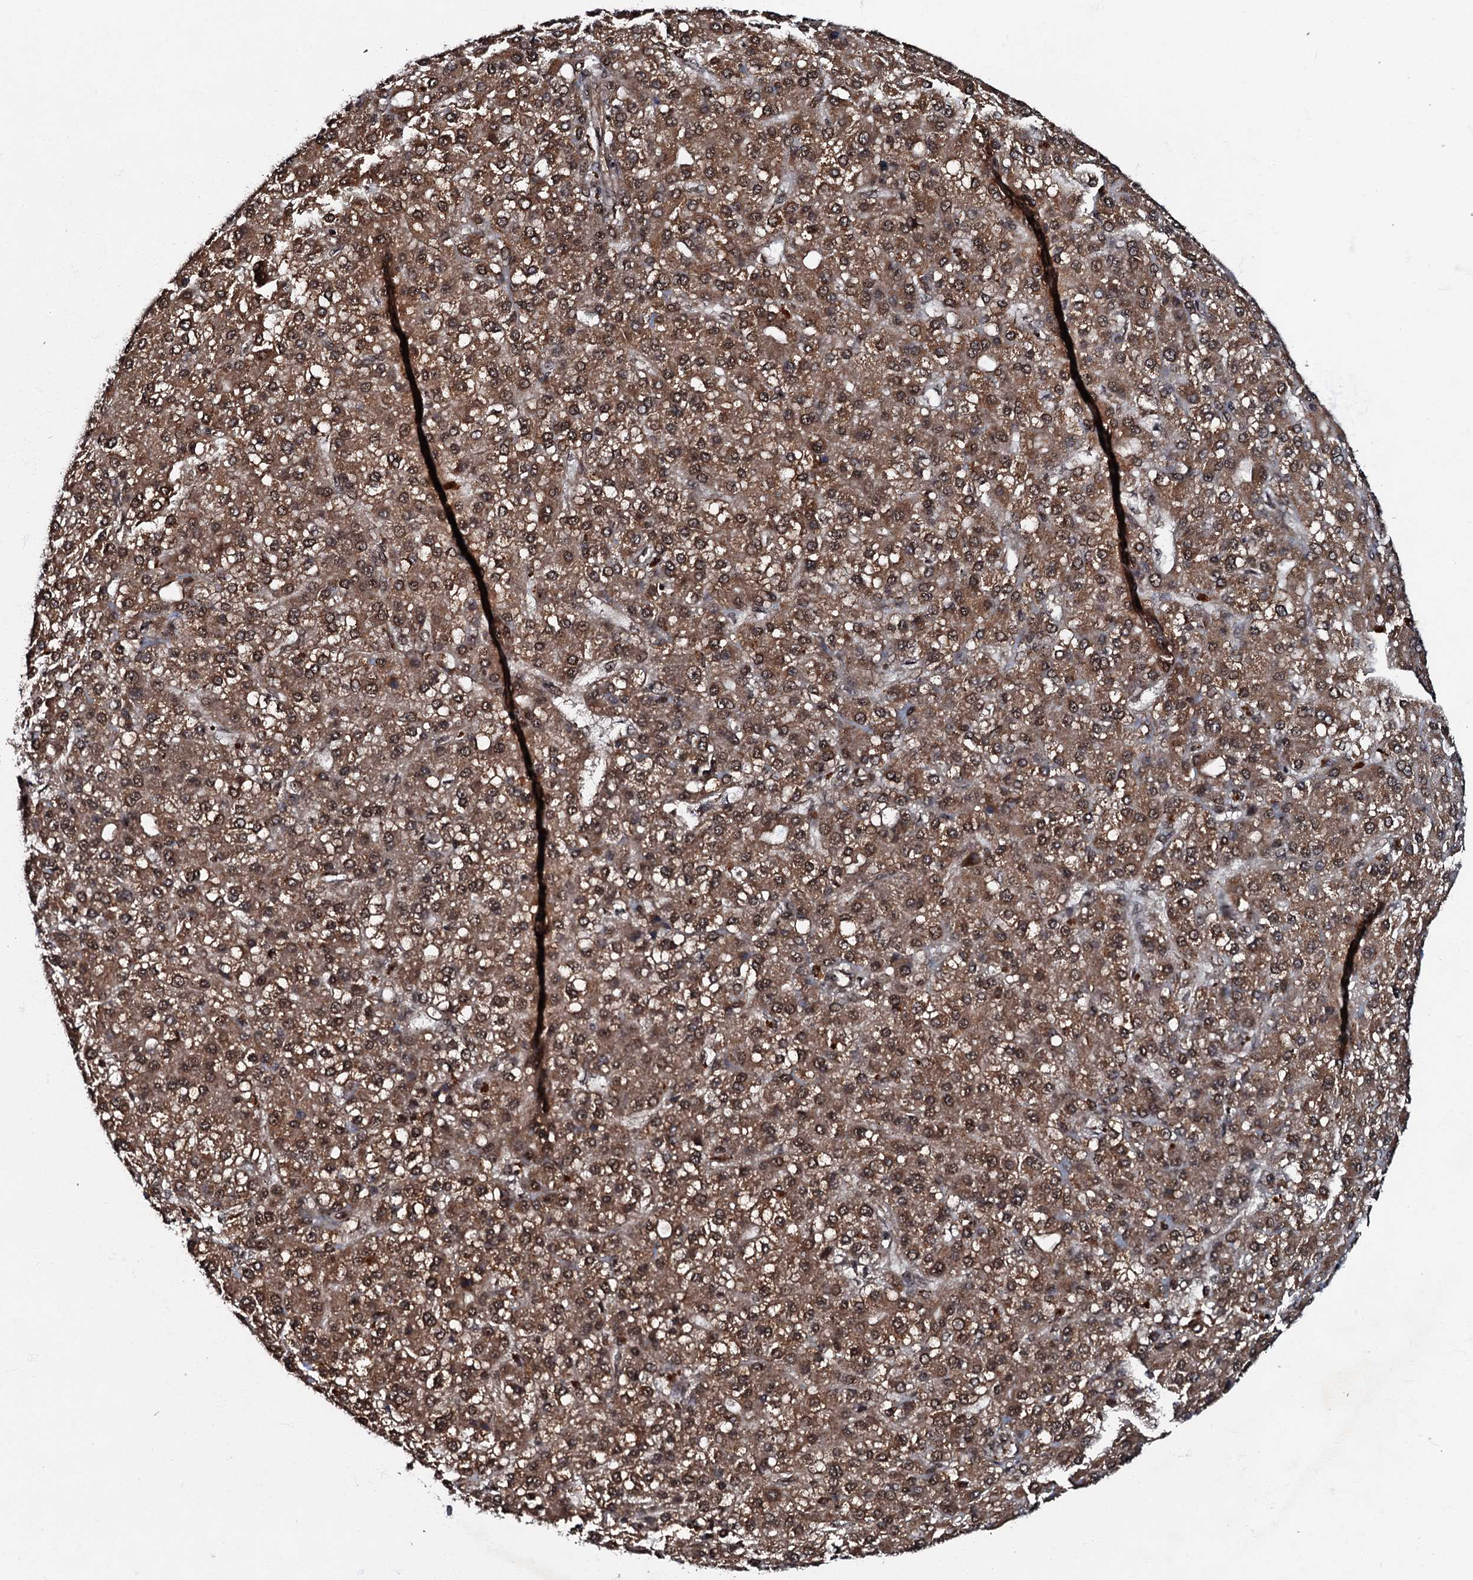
{"staining": {"intensity": "moderate", "quantity": ">75%", "location": "cytoplasmic/membranous,nuclear"}, "tissue": "liver cancer", "cell_type": "Tumor cells", "image_type": "cancer", "snomed": [{"axis": "morphology", "description": "Carcinoma, Hepatocellular, NOS"}, {"axis": "topography", "description": "Liver"}], "caption": "Moderate cytoplasmic/membranous and nuclear positivity for a protein is present in approximately >75% of tumor cells of hepatocellular carcinoma (liver) using immunohistochemistry (IHC).", "gene": "C18orf32", "patient": {"sex": "male", "age": 67}}